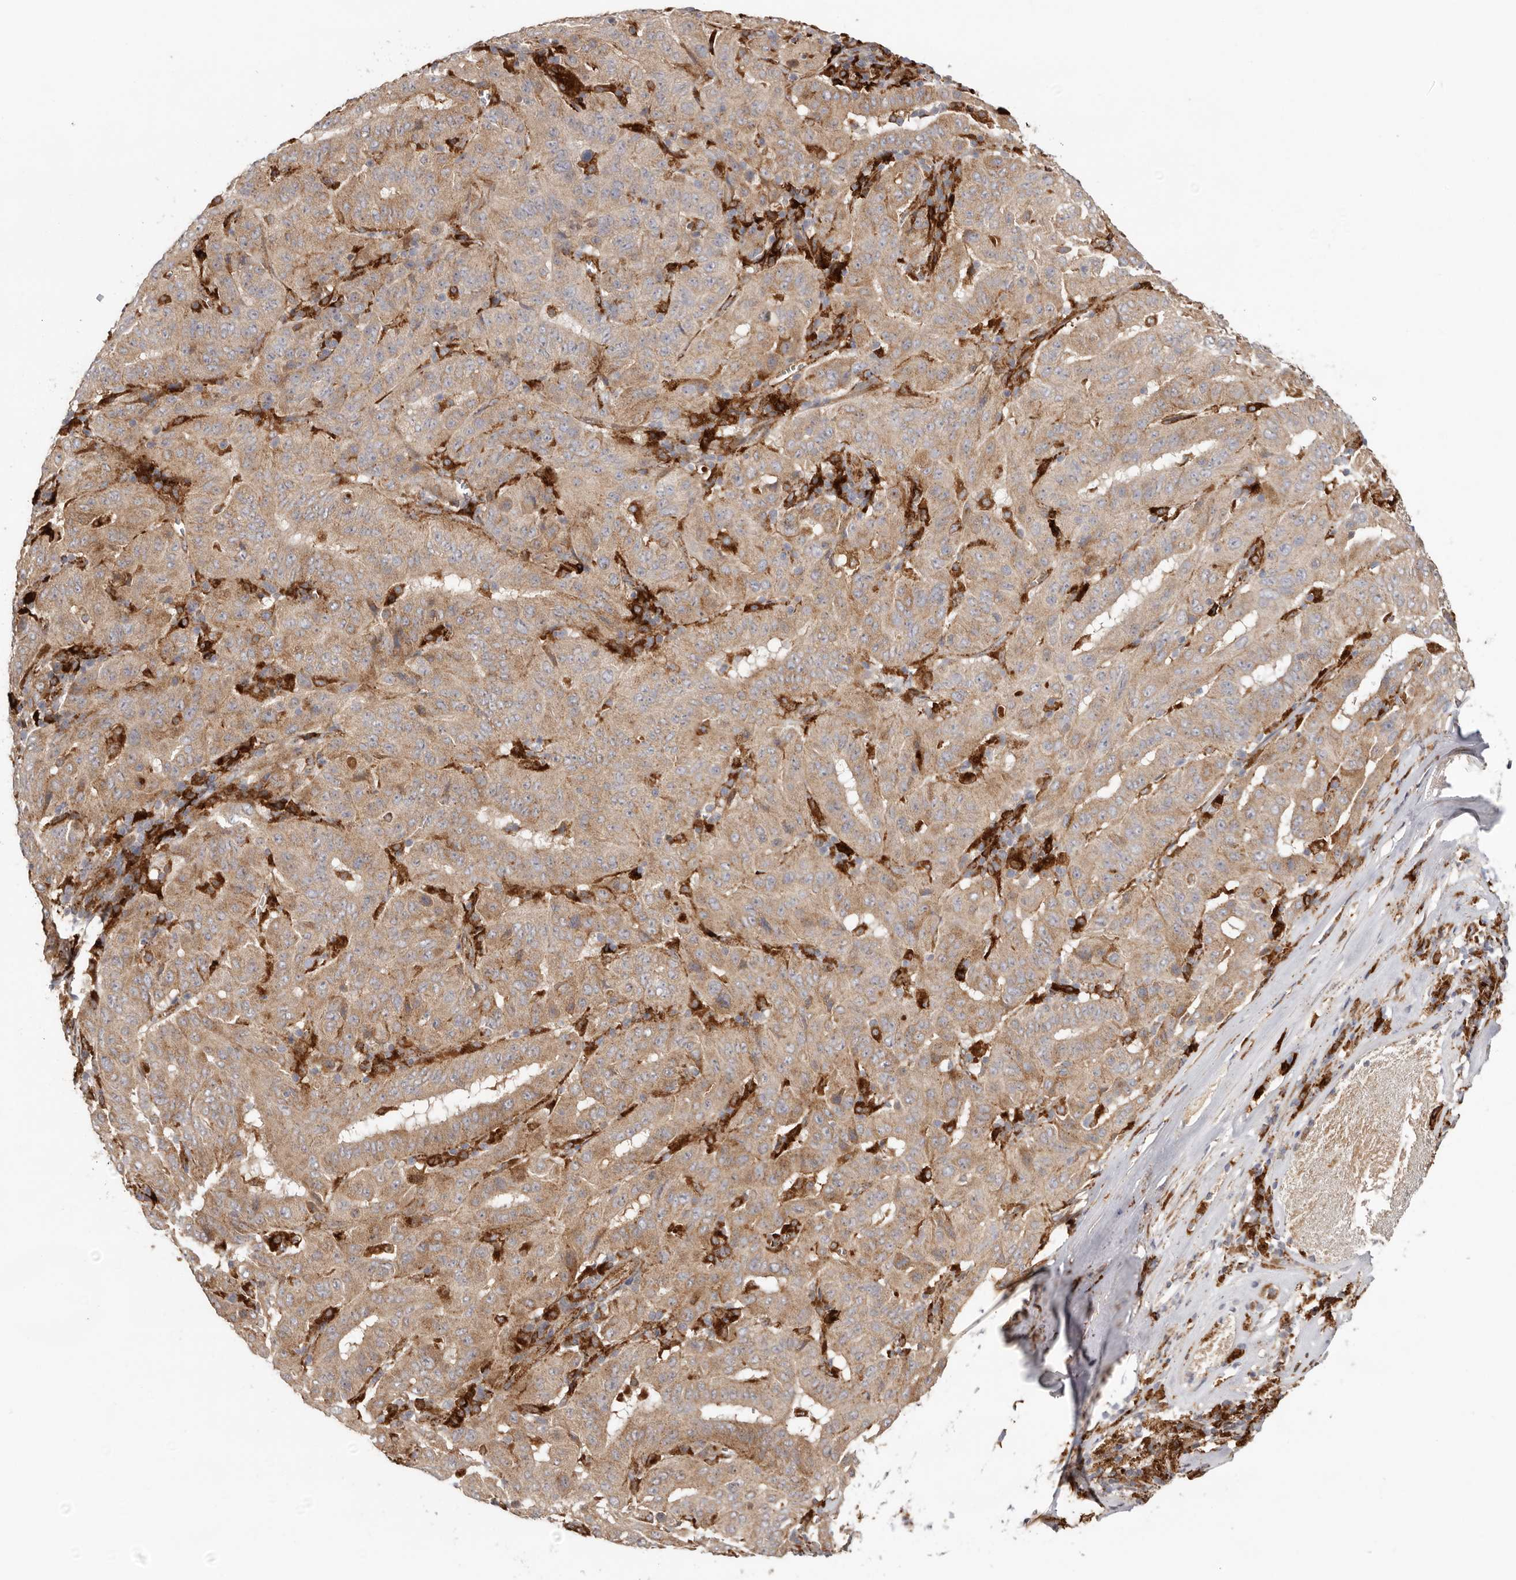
{"staining": {"intensity": "moderate", "quantity": ">75%", "location": "cytoplasmic/membranous"}, "tissue": "pancreatic cancer", "cell_type": "Tumor cells", "image_type": "cancer", "snomed": [{"axis": "morphology", "description": "Adenocarcinoma, NOS"}, {"axis": "topography", "description": "Pancreas"}], "caption": "The image displays a brown stain indicating the presence of a protein in the cytoplasmic/membranous of tumor cells in pancreatic cancer (adenocarcinoma). (Brightfield microscopy of DAB IHC at high magnification).", "gene": "GRN", "patient": {"sex": "male", "age": 63}}